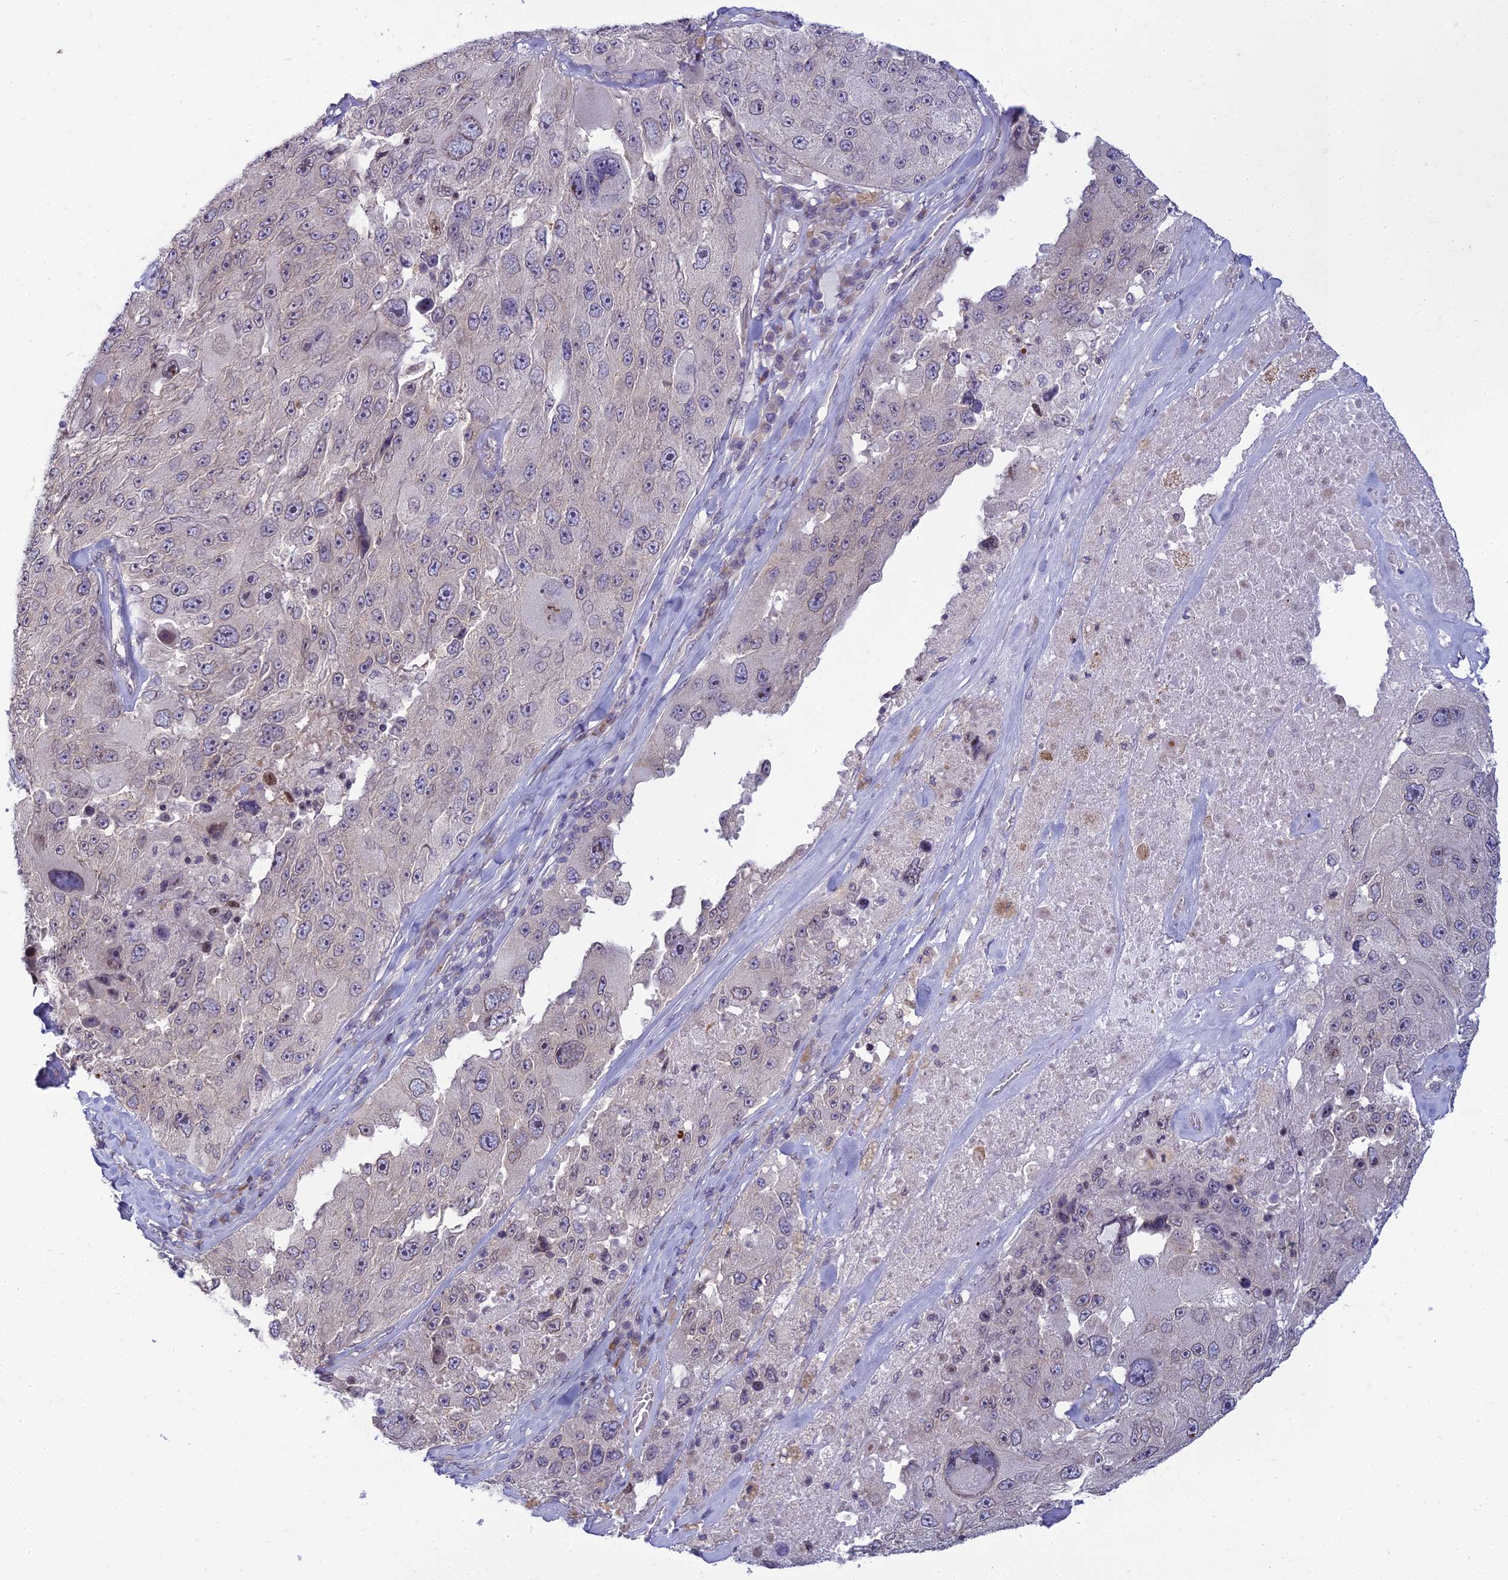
{"staining": {"intensity": "negative", "quantity": "none", "location": "none"}, "tissue": "melanoma", "cell_type": "Tumor cells", "image_type": "cancer", "snomed": [{"axis": "morphology", "description": "Malignant melanoma, Metastatic site"}, {"axis": "topography", "description": "Lymph node"}], "caption": "Immunohistochemistry photomicrograph of human malignant melanoma (metastatic site) stained for a protein (brown), which shows no expression in tumor cells.", "gene": "DTX2", "patient": {"sex": "male", "age": 62}}